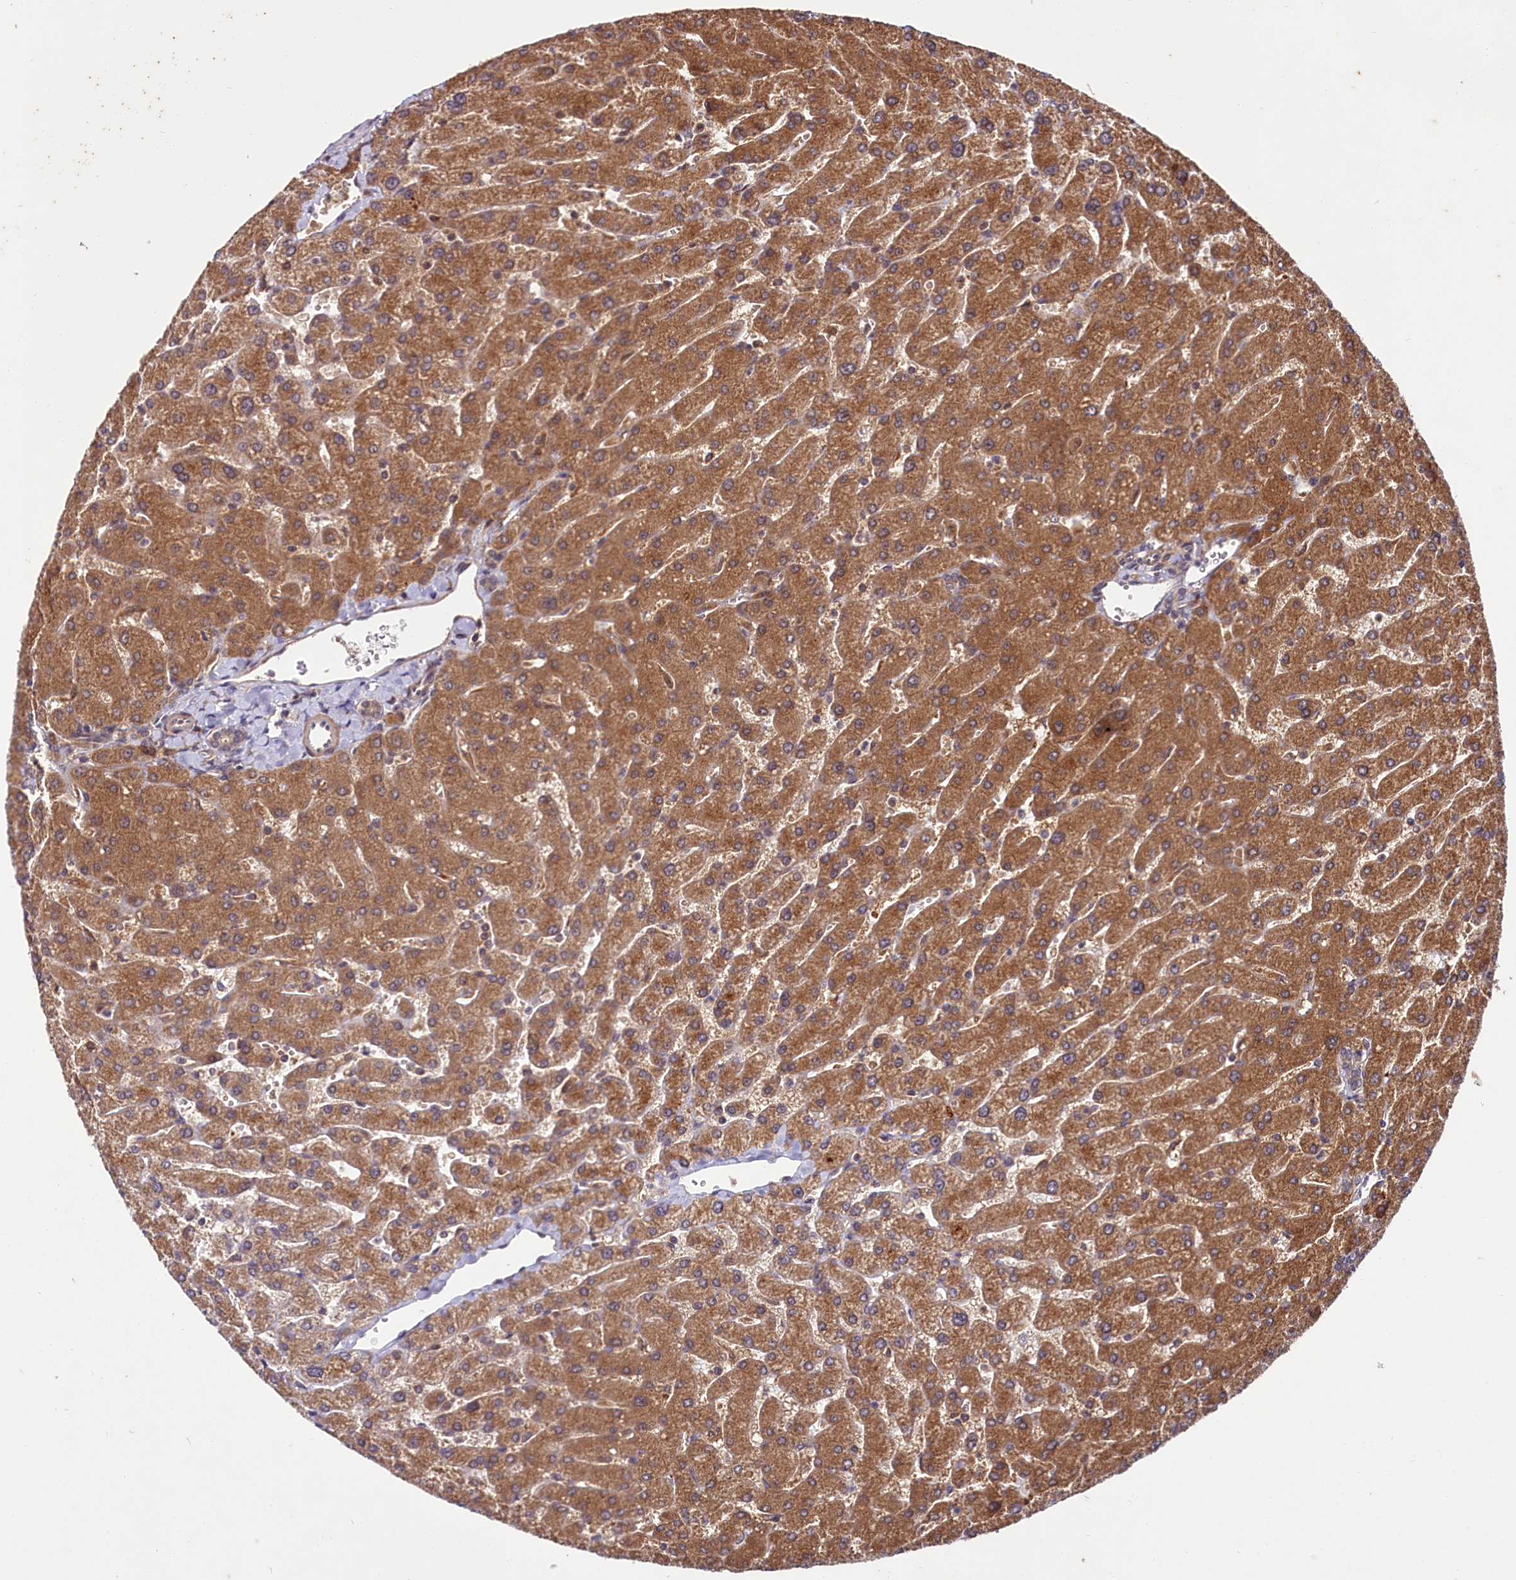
{"staining": {"intensity": "moderate", "quantity": ">75%", "location": "cytoplasmic/membranous,nuclear"}, "tissue": "liver", "cell_type": "Cholangiocytes", "image_type": "normal", "snomed": [{"axis": "morphology", "description": "Normal tissue, NOS"}, {"axis": "topography", "description": "Liver"}], "caption": "DAB (3,3'-diaminobenzidine) immunohistochemical staining of unremarkable liver demonstrates moderate cytoplasmic/membranous,nuclear protein expression in about >75% of cholangiocytes.", "gene": "UBE3A", "patient": {"sex": "male", "age": 55}}